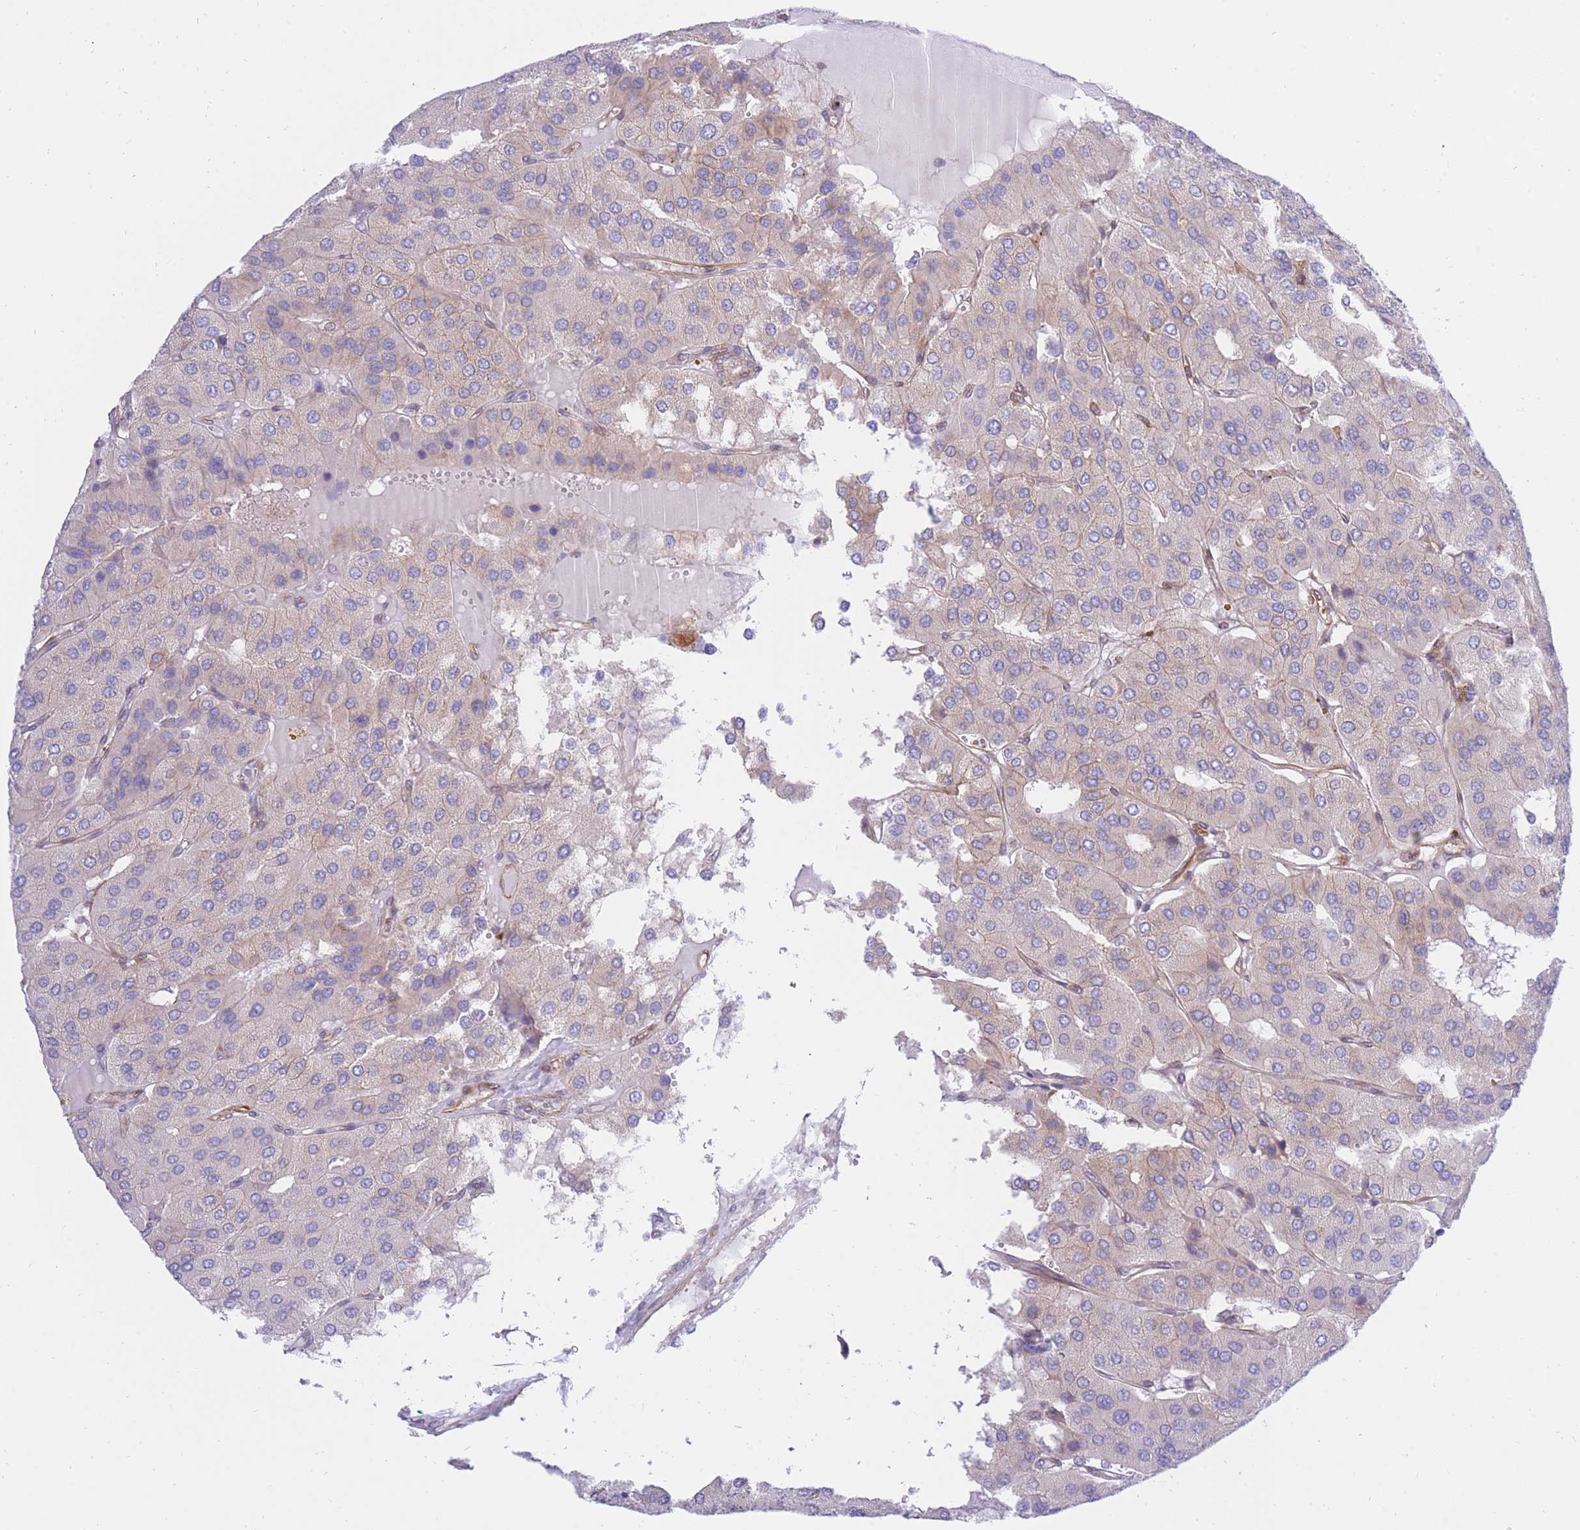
{"staining": {"intensity": "negative", "quantity": "none", "location": "none"}, "tissue": "parathyroid gland", "cell_type": "Glandular cells", "image_type": "normal", "snomed": [{"axis": "morphology", "description": "Normal tissue, NOS"}, {"axis": "morphology", "description": "Adenoma, NOS"}, {"axis": "topography", "description": "Parathyroid gland"}], "caption": "High power microscopy histopathology image of an IHC micrograph of normal parathyroid gland, revealing no significant staining in glandular cells.", "gene": "REM1", "patient": {"sex": "female", "age": 86}}